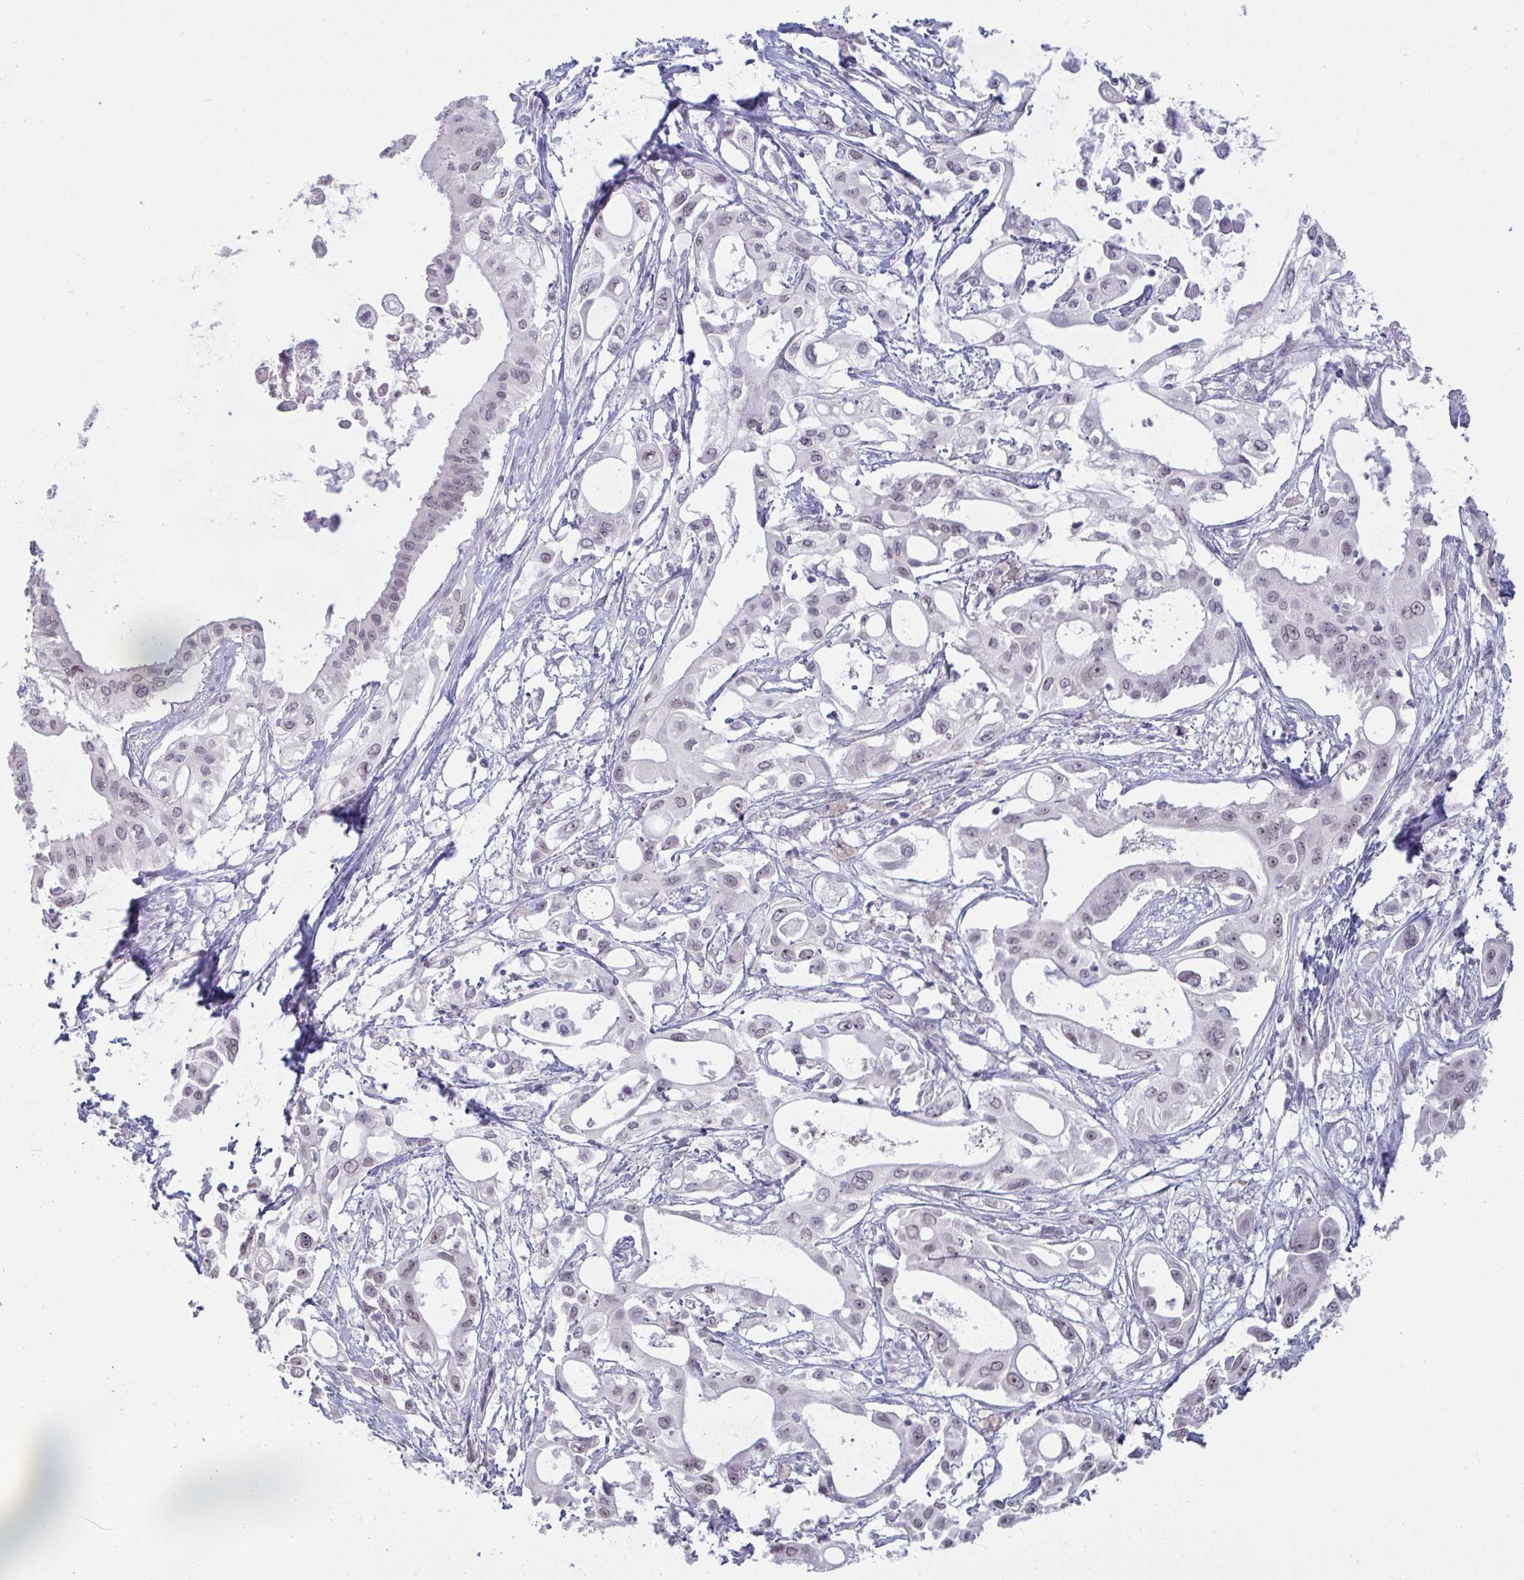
{"staining": {"intensity": "weak", "quantity": "<25%", "location": "nuclear"}, "tissue": "pancreatic cancer", "cell_type": "Tumor cells", "image_type": "cancer", "snomed": [{"axis": "morphology", "description": "Adenocarcinoma, NOS"}, {"axis": "topography", "description": "Pancreas"}], "caption": "An image of human pancreatic cancer is negative for staining in tumor cells.", "gene": "RNASEH1", "patient": {"sex": "female", "age": 68}}